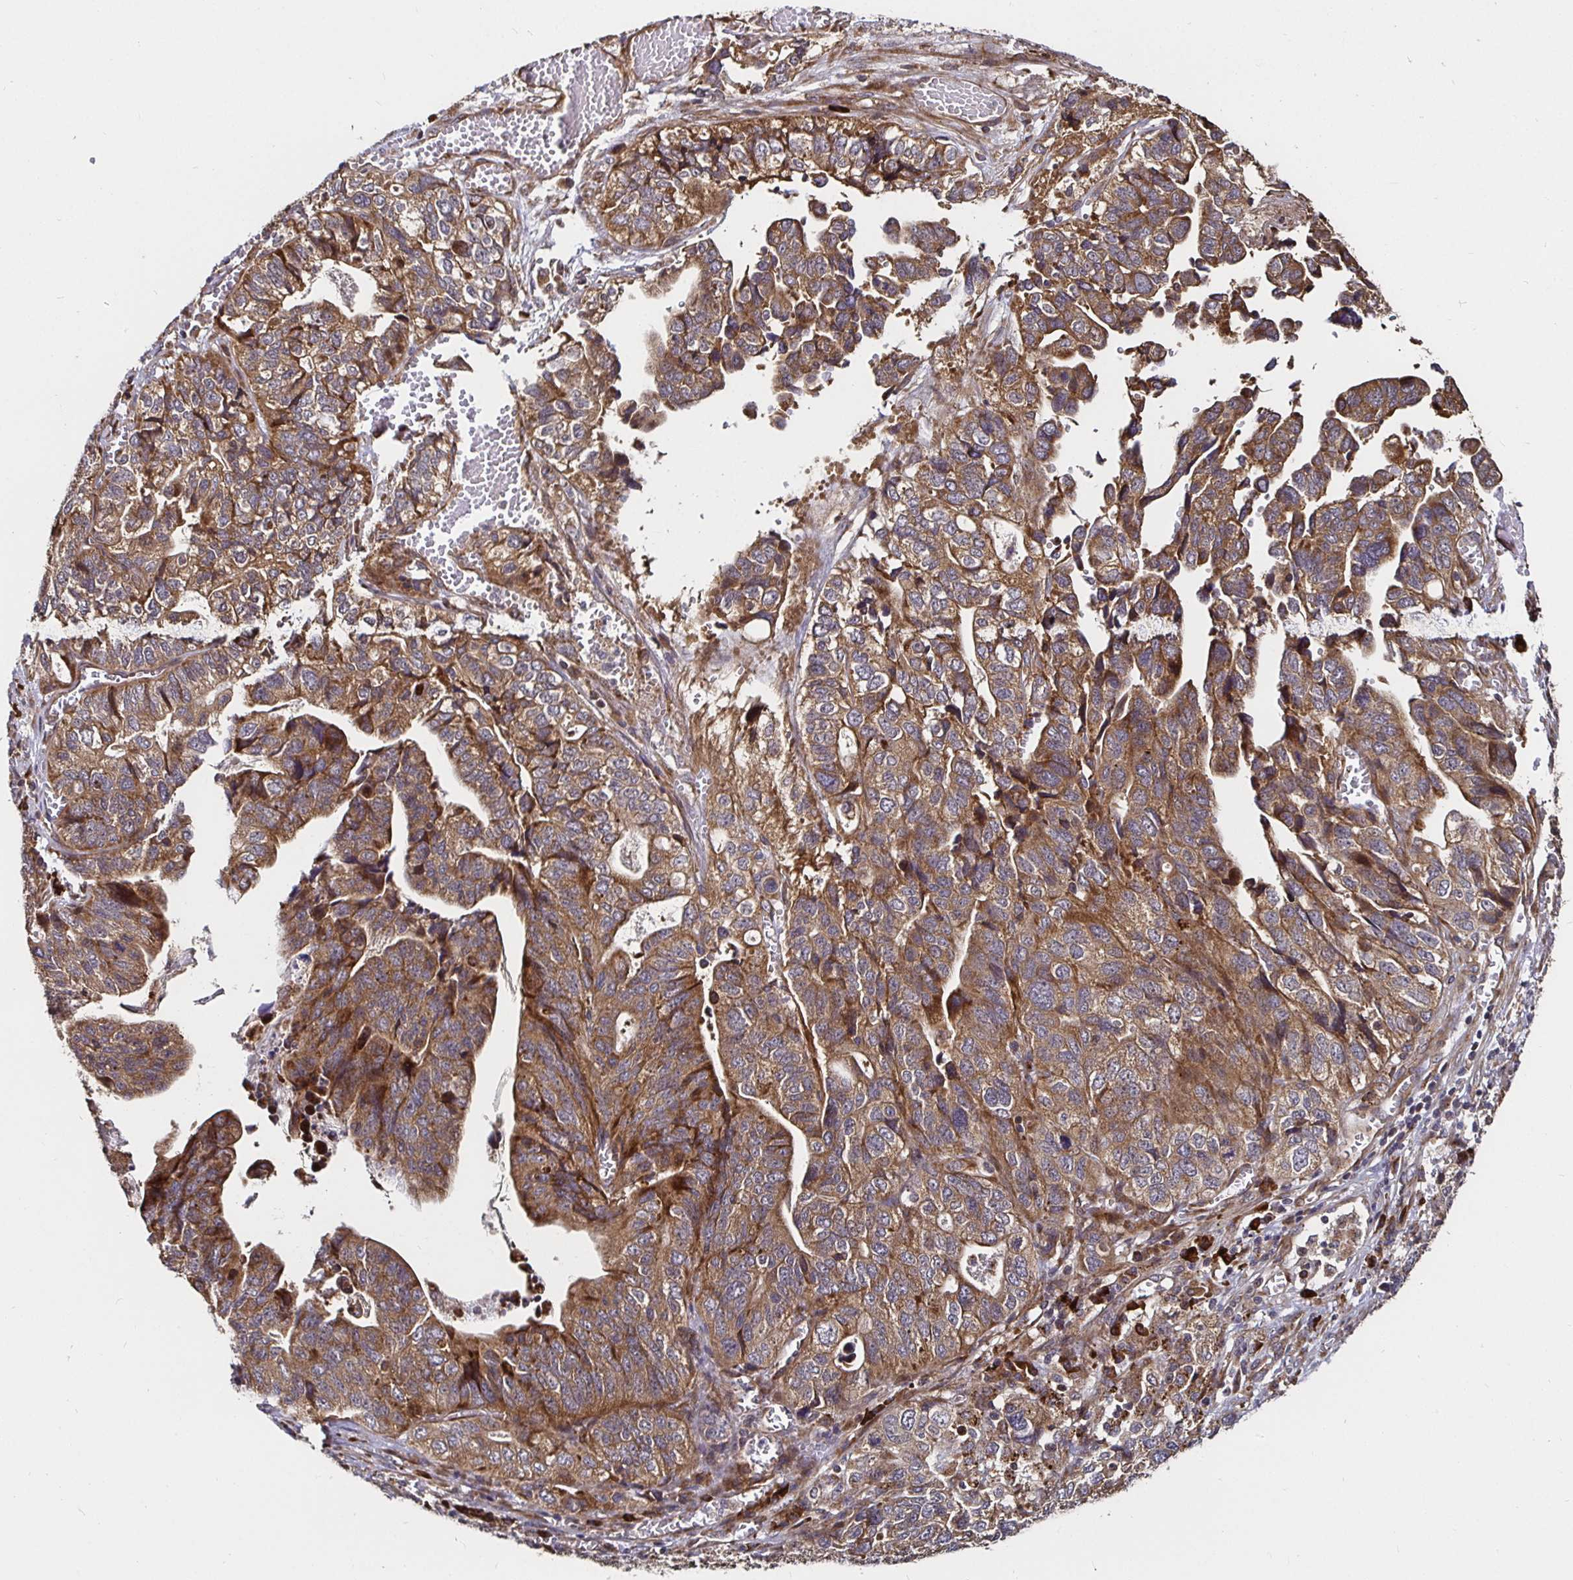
{"staining": {"intensity": "moderate", "quantity": ">75%", "location": "cytoplasmic/membranous"}, "tissue": "stomach cancer", "cell_type": "Tumor cells", "image_type": "cancer", "snomed": [{"axis": "morphology", "description": "Adenocarcinoma, NOS"}, {"axis": "topography", "description": "Stomach, upper"}], "caption": "Stomach cancer stained for a protein (brown) exhibits moderate cytoplasmic/membranous positive staining in approximately >75% of tumor cells.", "gene": "MLST8", "patient": {"sex": "female", "age": 67}}